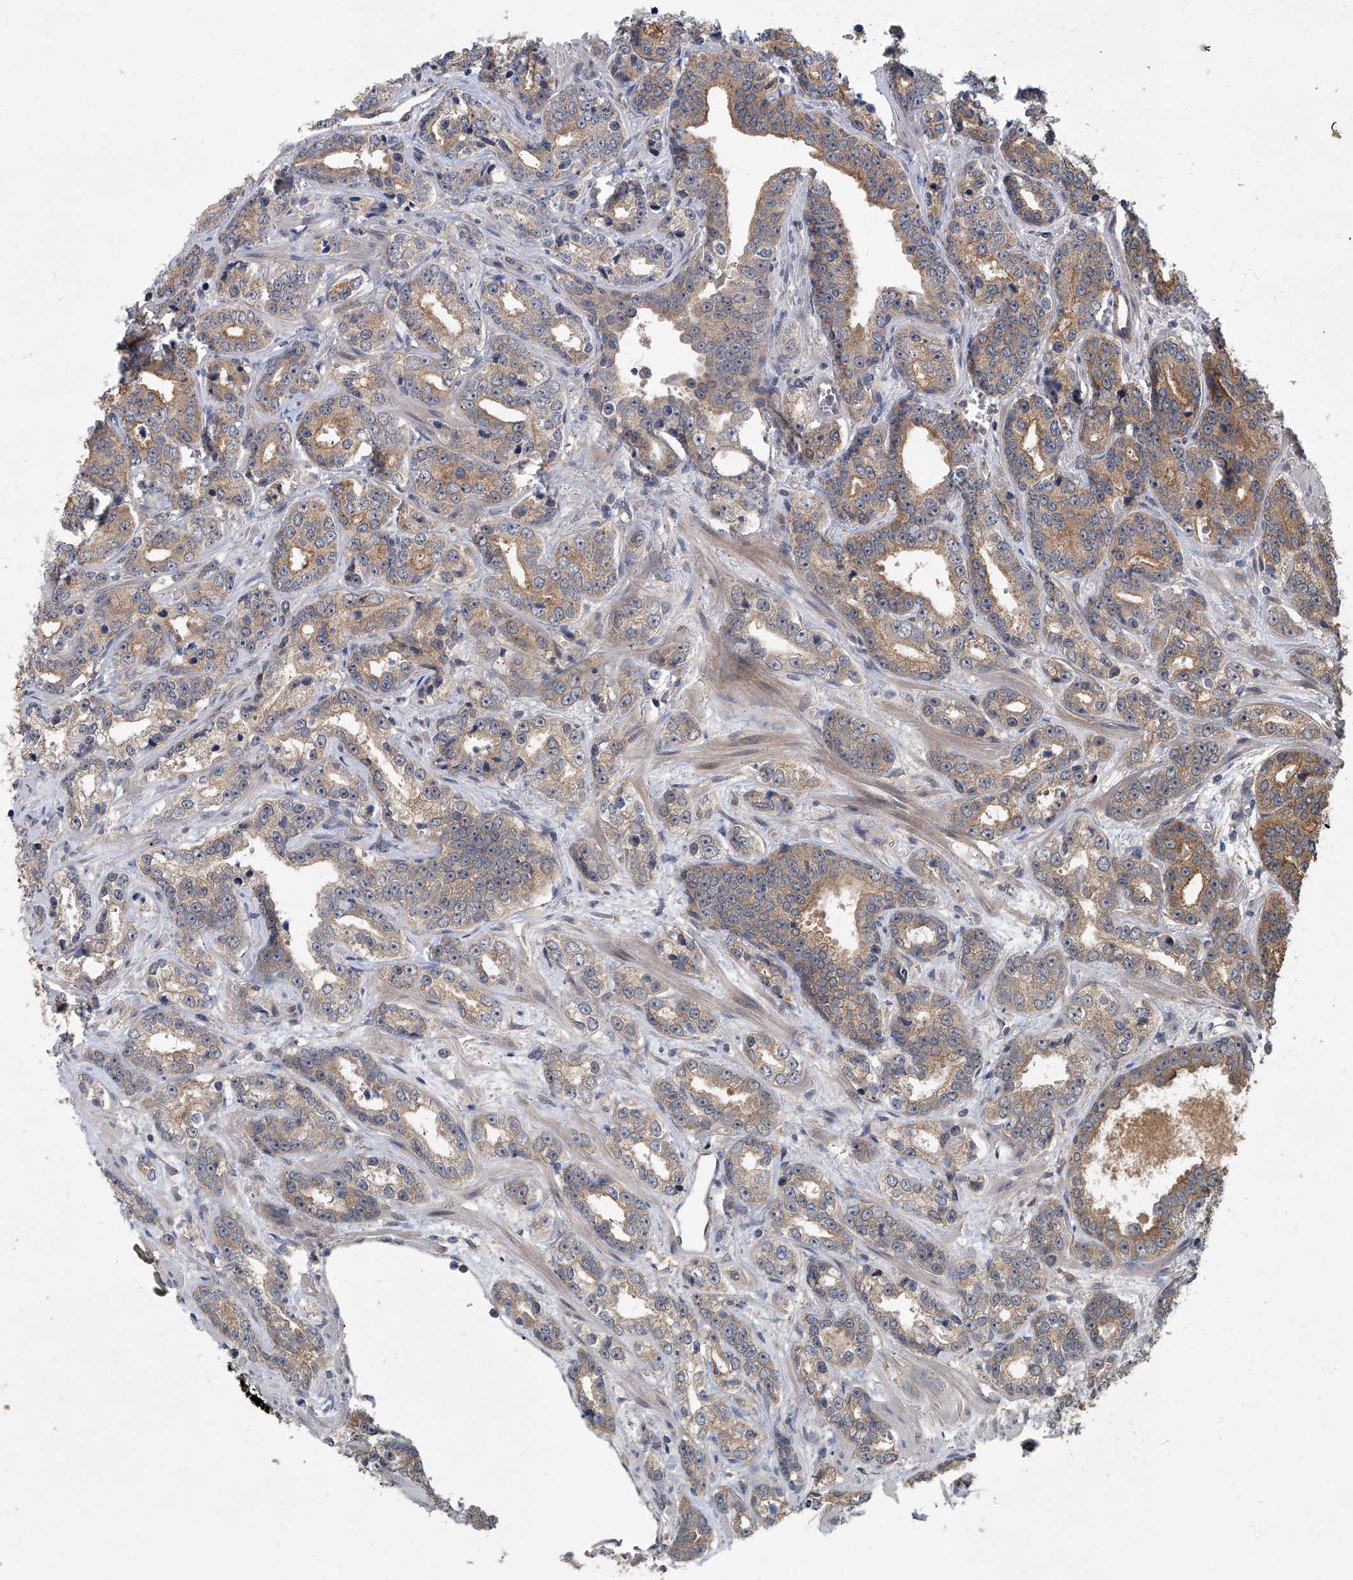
{"staining": {"intensity": "moderate", "quantity": ">75%", "location": "cytoplasmic/membranous"}, "tissue": "prostate cancer", "cell_type": "Tumor cells", "image_type": "cancer", "snomed": [{"axis": "morphology", "description": "Adenocarcinoma, High grade"}, {"axis": "topography", "description": "Prostate"}], "caption": "Protein expression analysis of human prostate adenocarcinoma (high-grade) reveals moderate cytoplasmic/membranous staining in approximately >75% of tumor cells.", "gene": "ANKRD34A", "patient": {"sex": "male", "age": 62}}